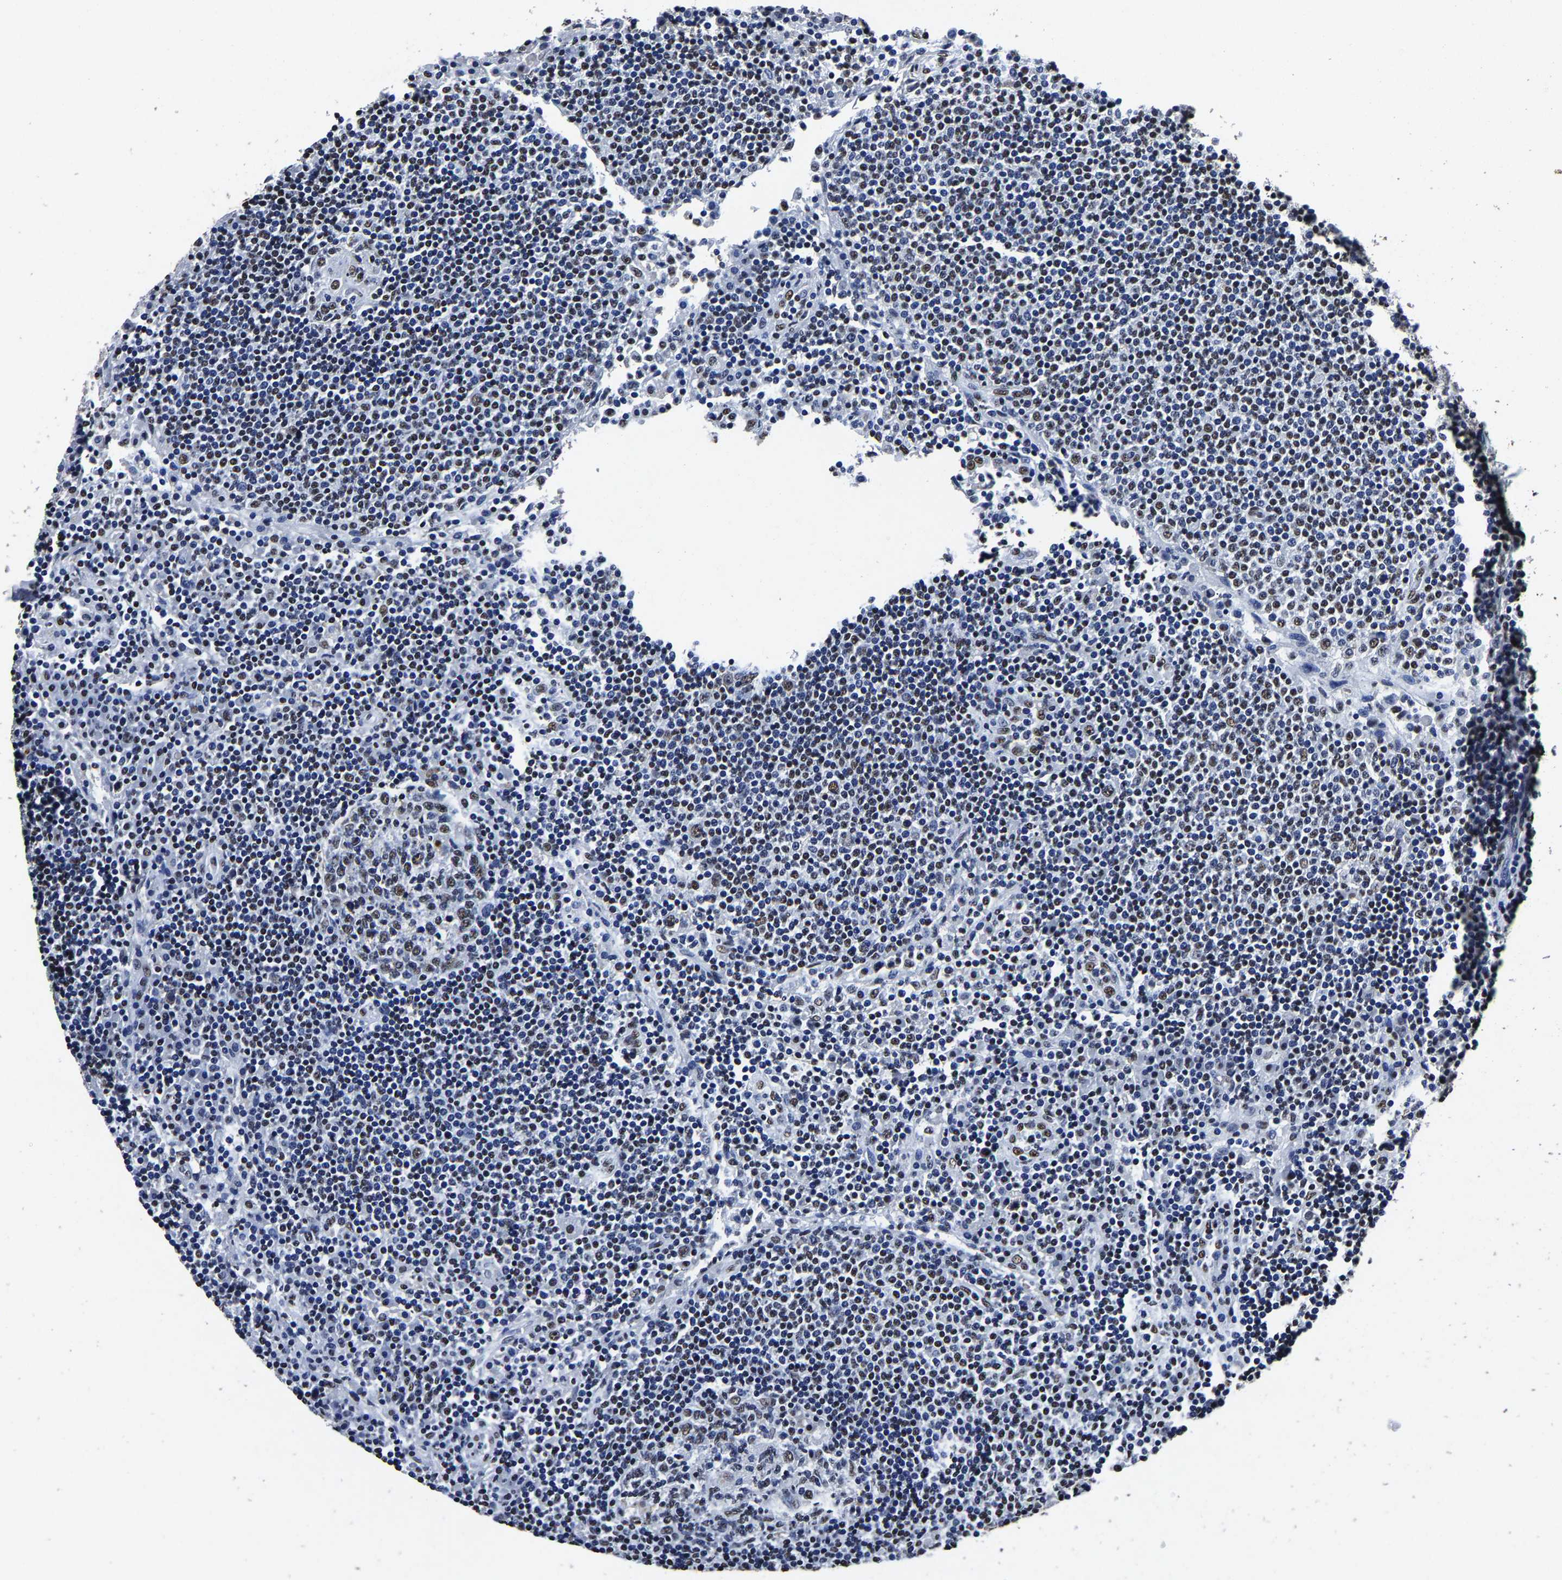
{"staining": {"intensity": "moderate", "quantity": "25%-75%", "location": "nuclear"}, "tissue": "lymph node", "cell_type": "Germinal center cells", "image_type": "normal", "snomed": [{"axis": "morphology", "description": "Normal tissue, NOS"}, {"axis": "topography", "description": "Lymph node"}], "caption": "An image of lymph node stained for a protein demonstrates moderate nuclear brown staining in germinal center cells.", "gene": "RBM45", "patient": {"sex": "female", "age": 53}}